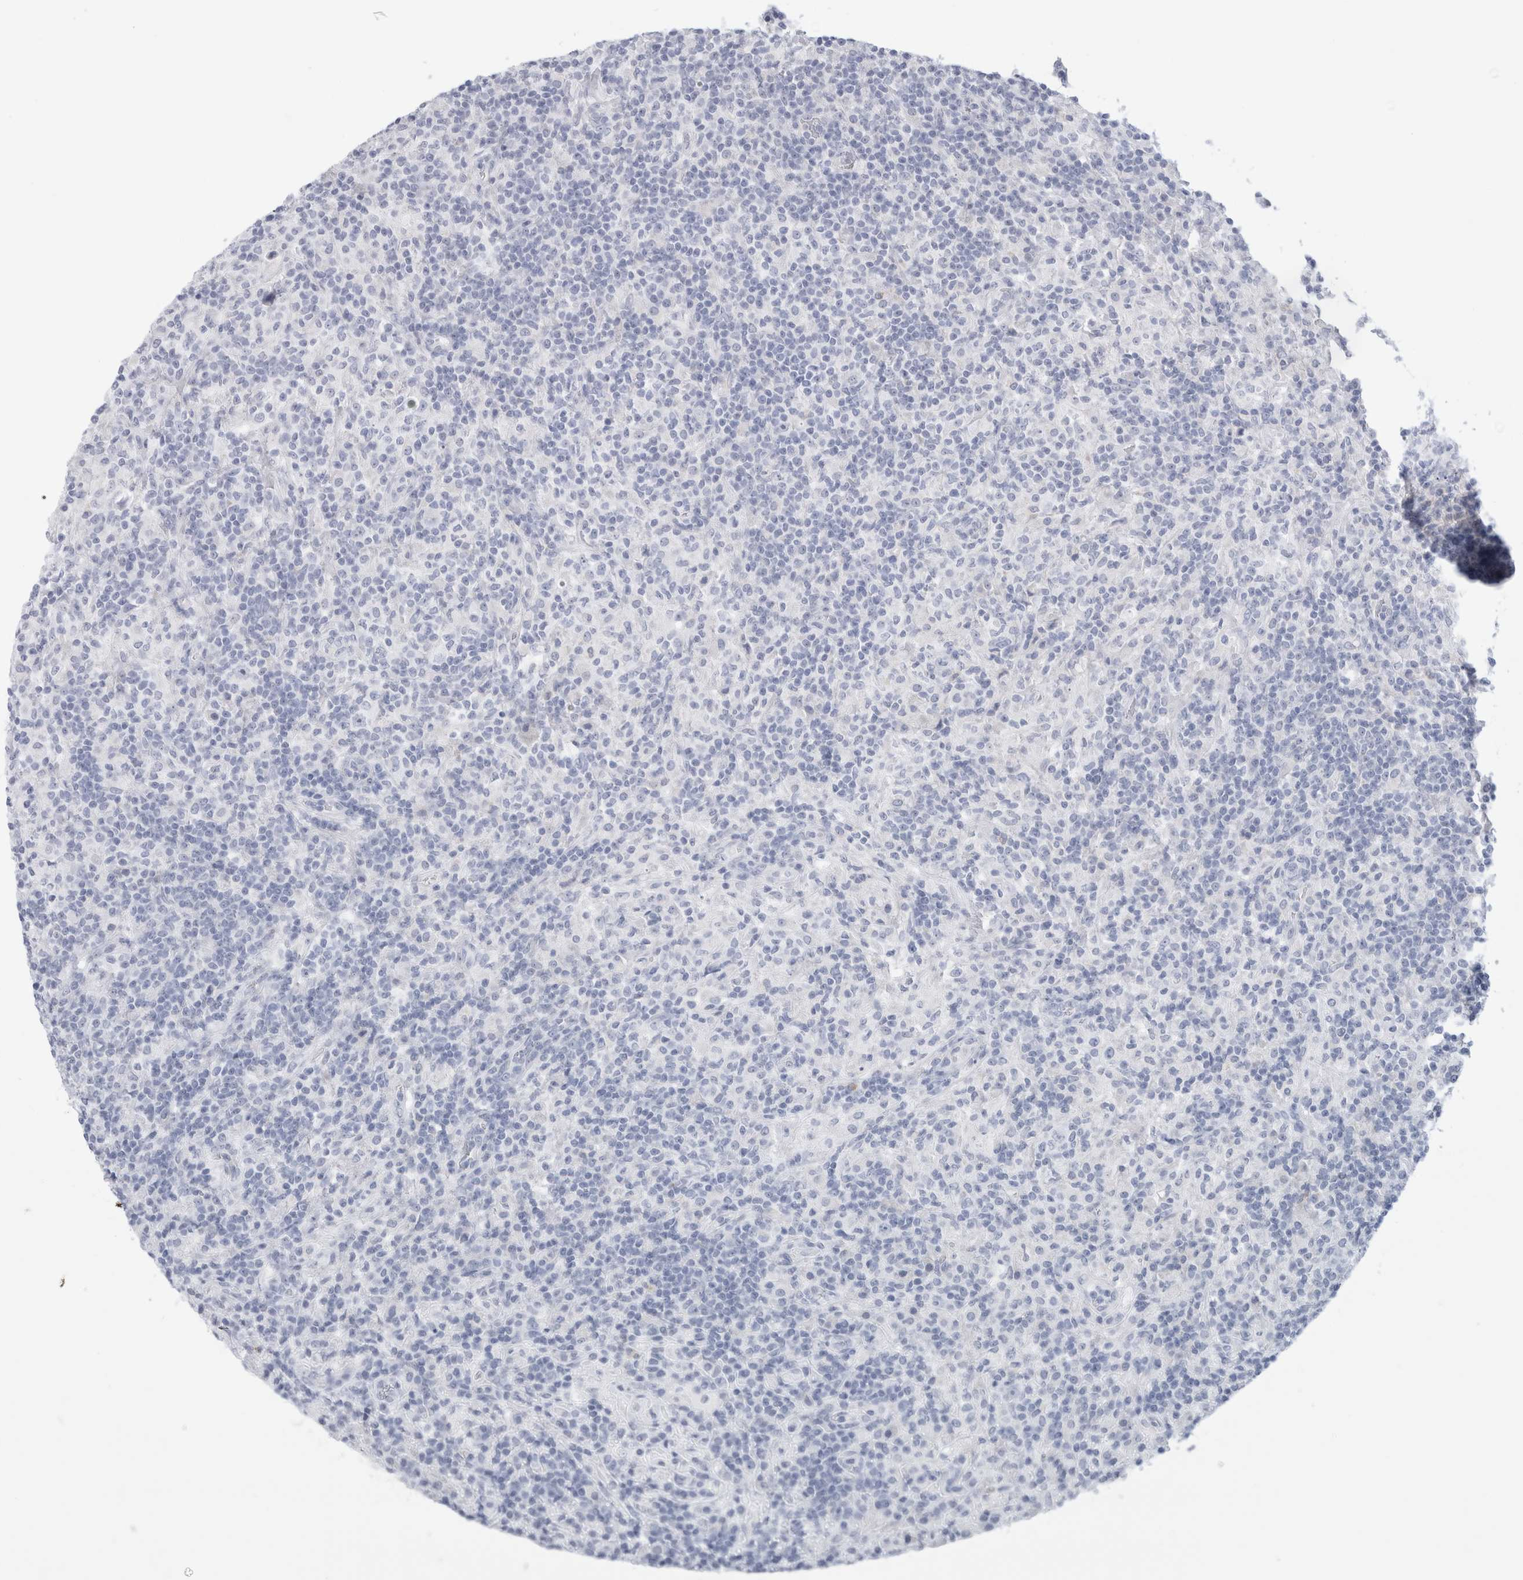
{"staining": {"intensity": "negative", "quantity": "none", "location": "none"}, "tissue": "lymphoma", "cell_type": "Tumor cells", "image_type": "cancer", "snomed": [{"axis": "morphology", "description": "Hodgkin's disease, NOS"}, {"axis": "topography", "description": "Lymph node"}], "caption": "IHC of lymphoma displays no staining in tumor cells.", "gene": "MUC15", "patient": {"sex": "male", "age": 70}}